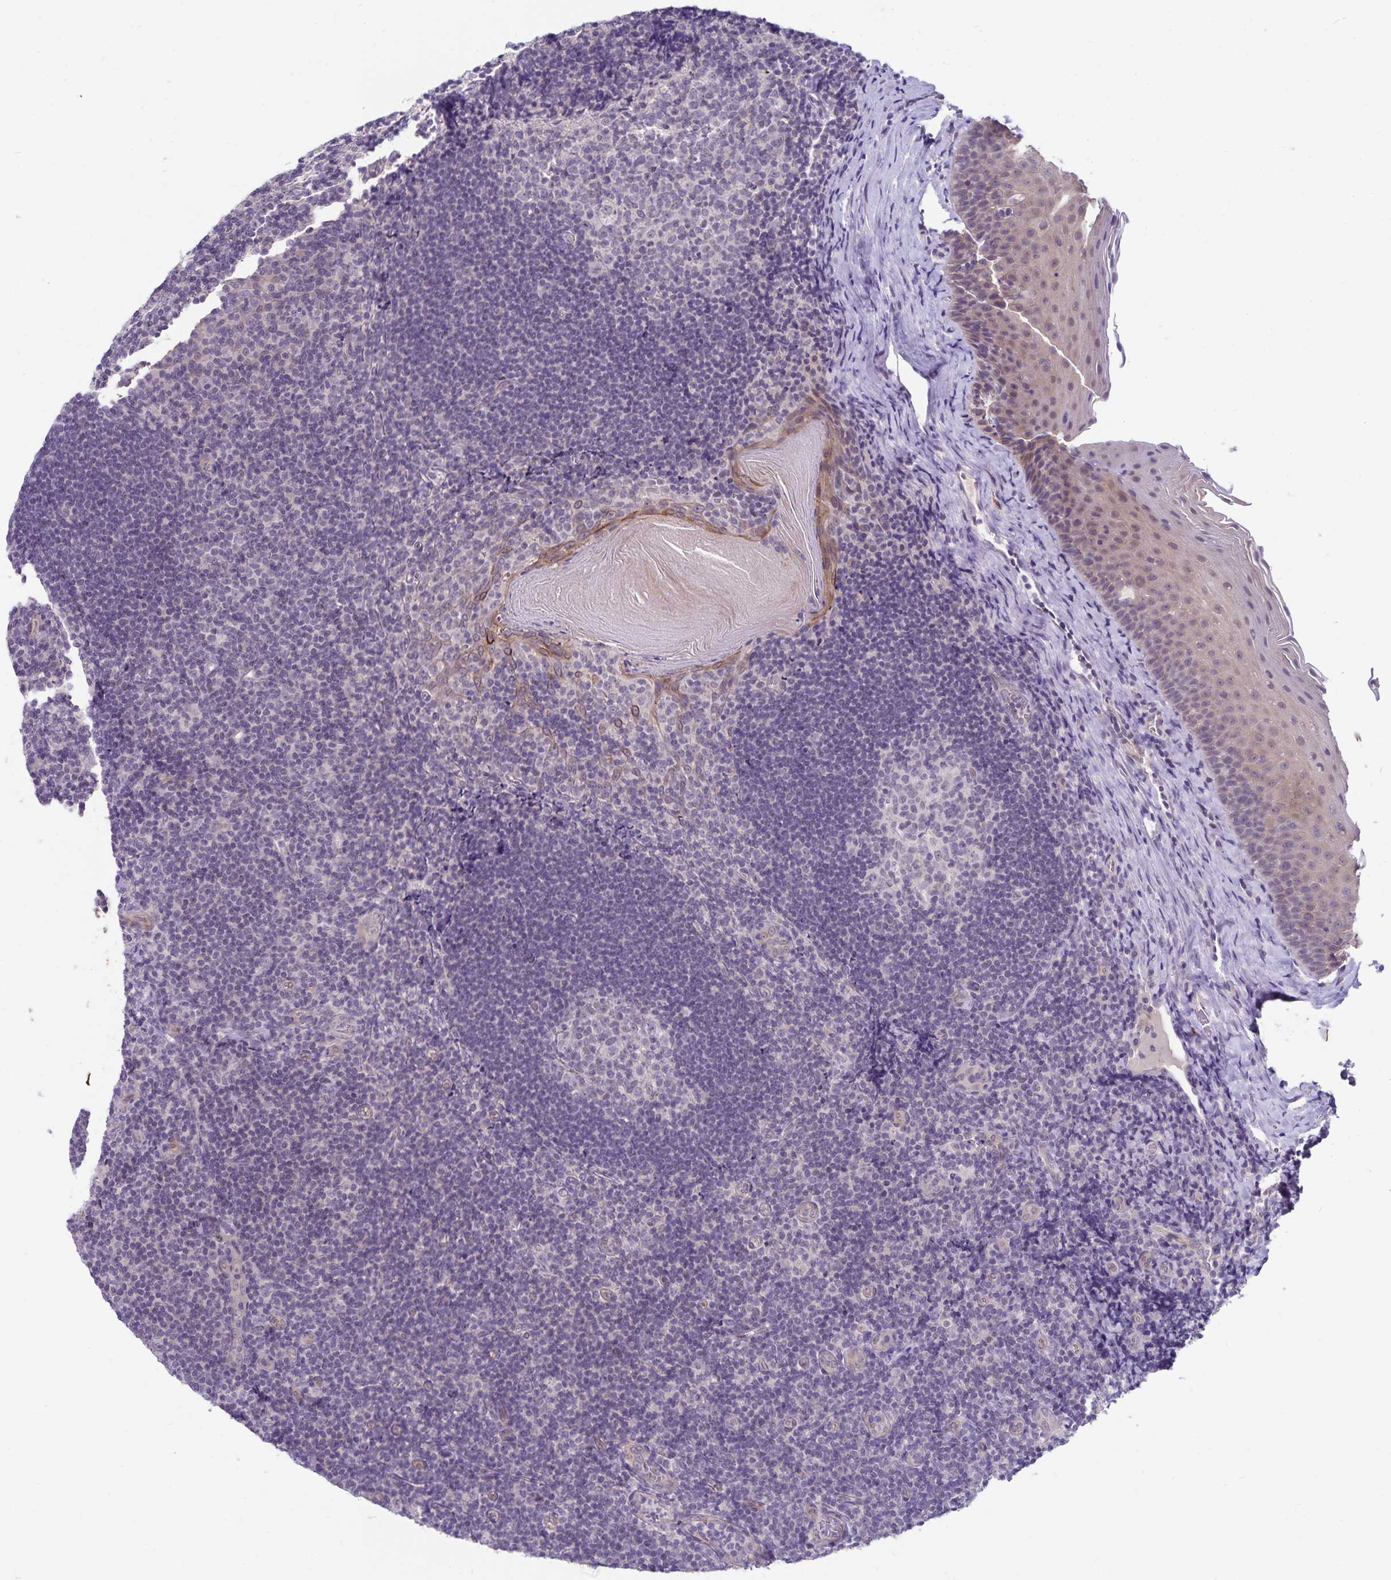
{"staining": {"intensity": "negative", "quantity": "none", "location": "none"}, "tissue": "tonsil", "cell_type": "Germinal center cells", "image_type": "normal", "snomed": [{"axis": "morphology", "description": "Normal tissue, NOS"}, {"axis": "topography", "description": "Tonsil"}], "caption": "Tonsil stained for a protein using IHC displays no expression germinal center cells.", "gene": "CDKN2B", "patient": {"sex": "male", "age": 17}}